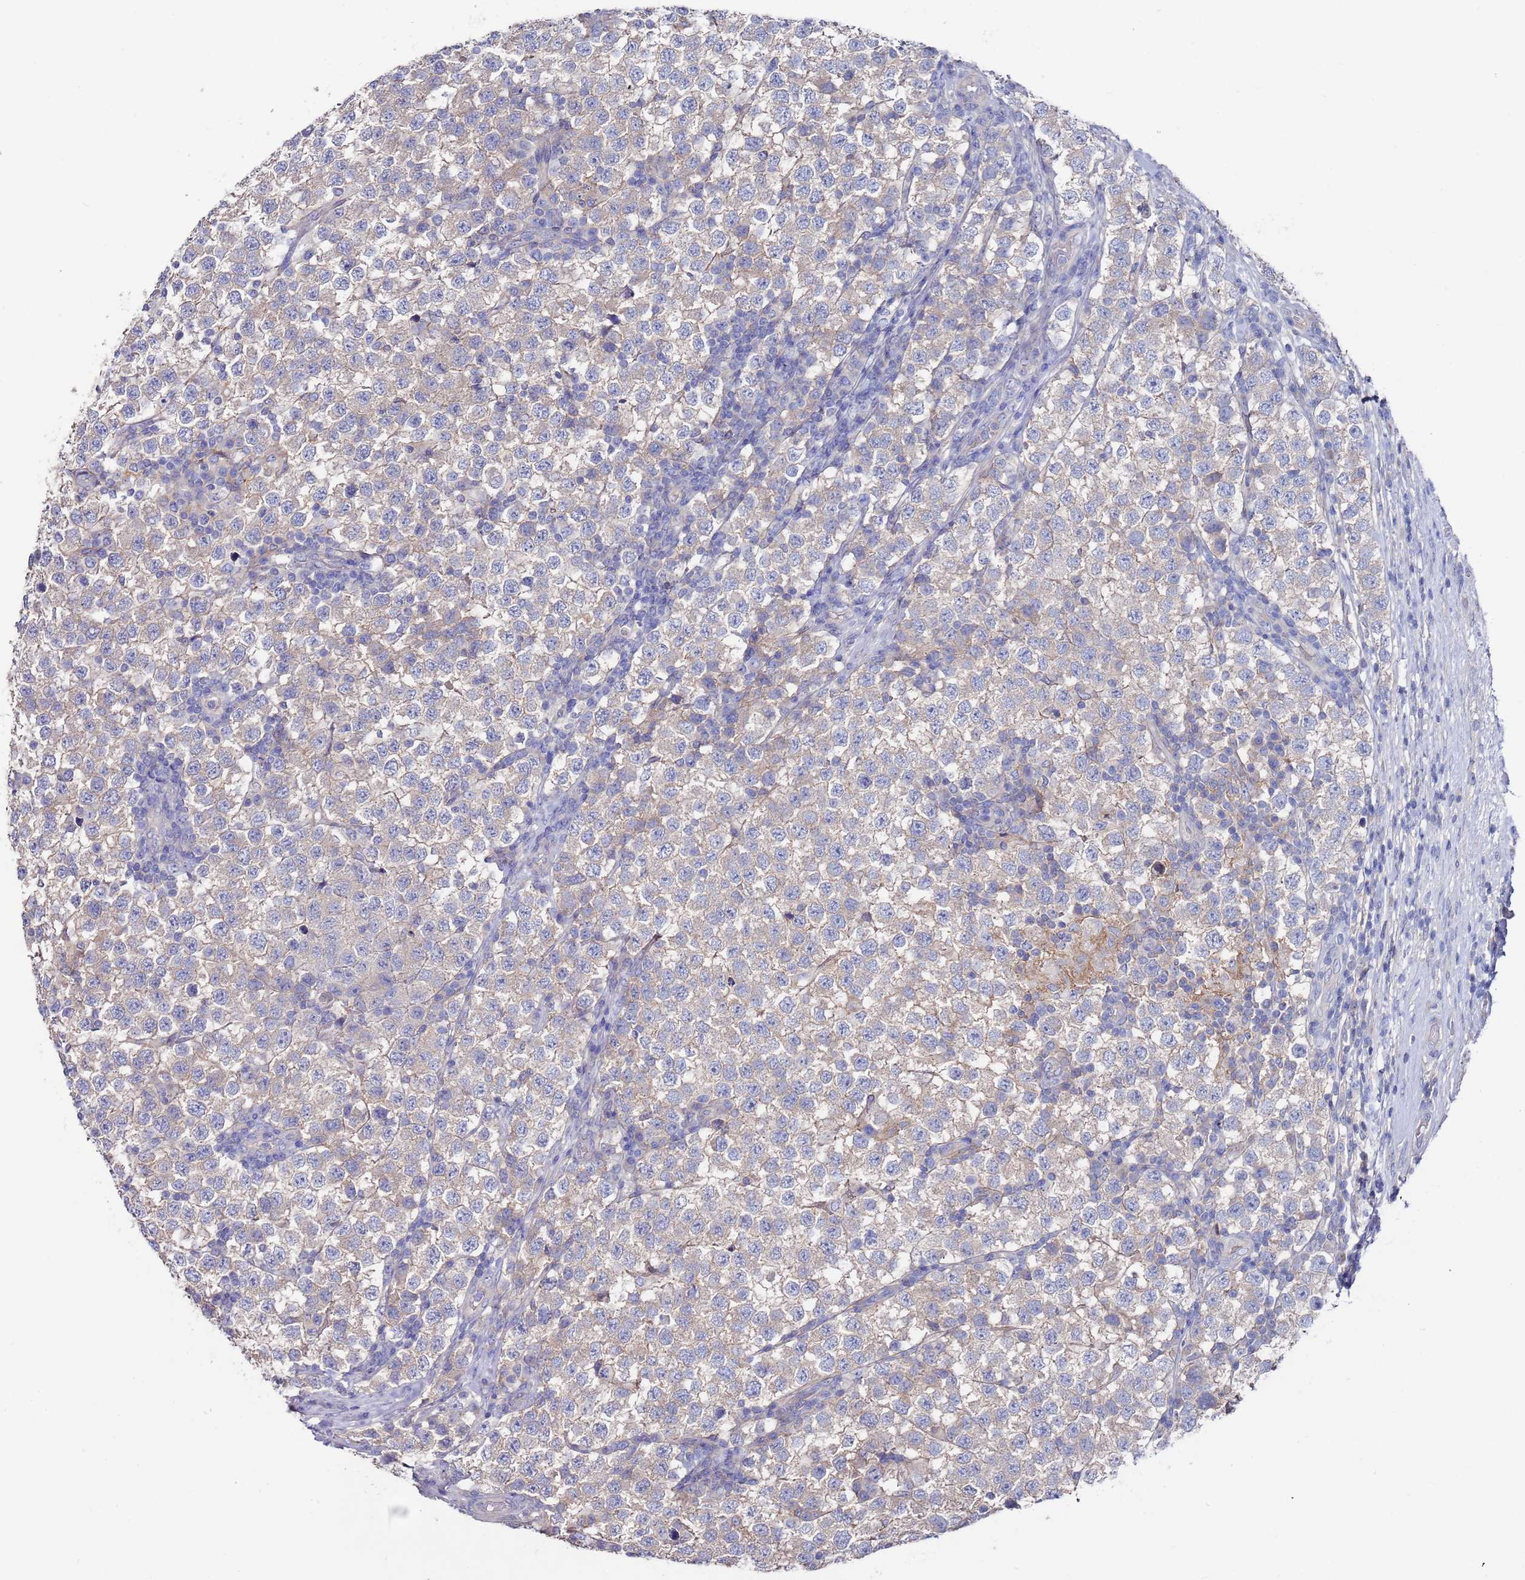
{"staining": {"intensity": "weak", "quantity": "25%-75%", "location": "cytoplasmic/membranous"}, "tissue": "testis cancer", "cell_type": "Tumor cells", "image_type": "cancer", "snomed": [{"axis": "morphology", "description": "Seminoma, NOS"}, {"axis": "topography", "description": "Testis"}], "caption": "Testis seminoma stained with a protein marker shows weak staining in tumor cells.", "gene": "KRTCAP3", "patient": {"sex": "male", "age": 34}}